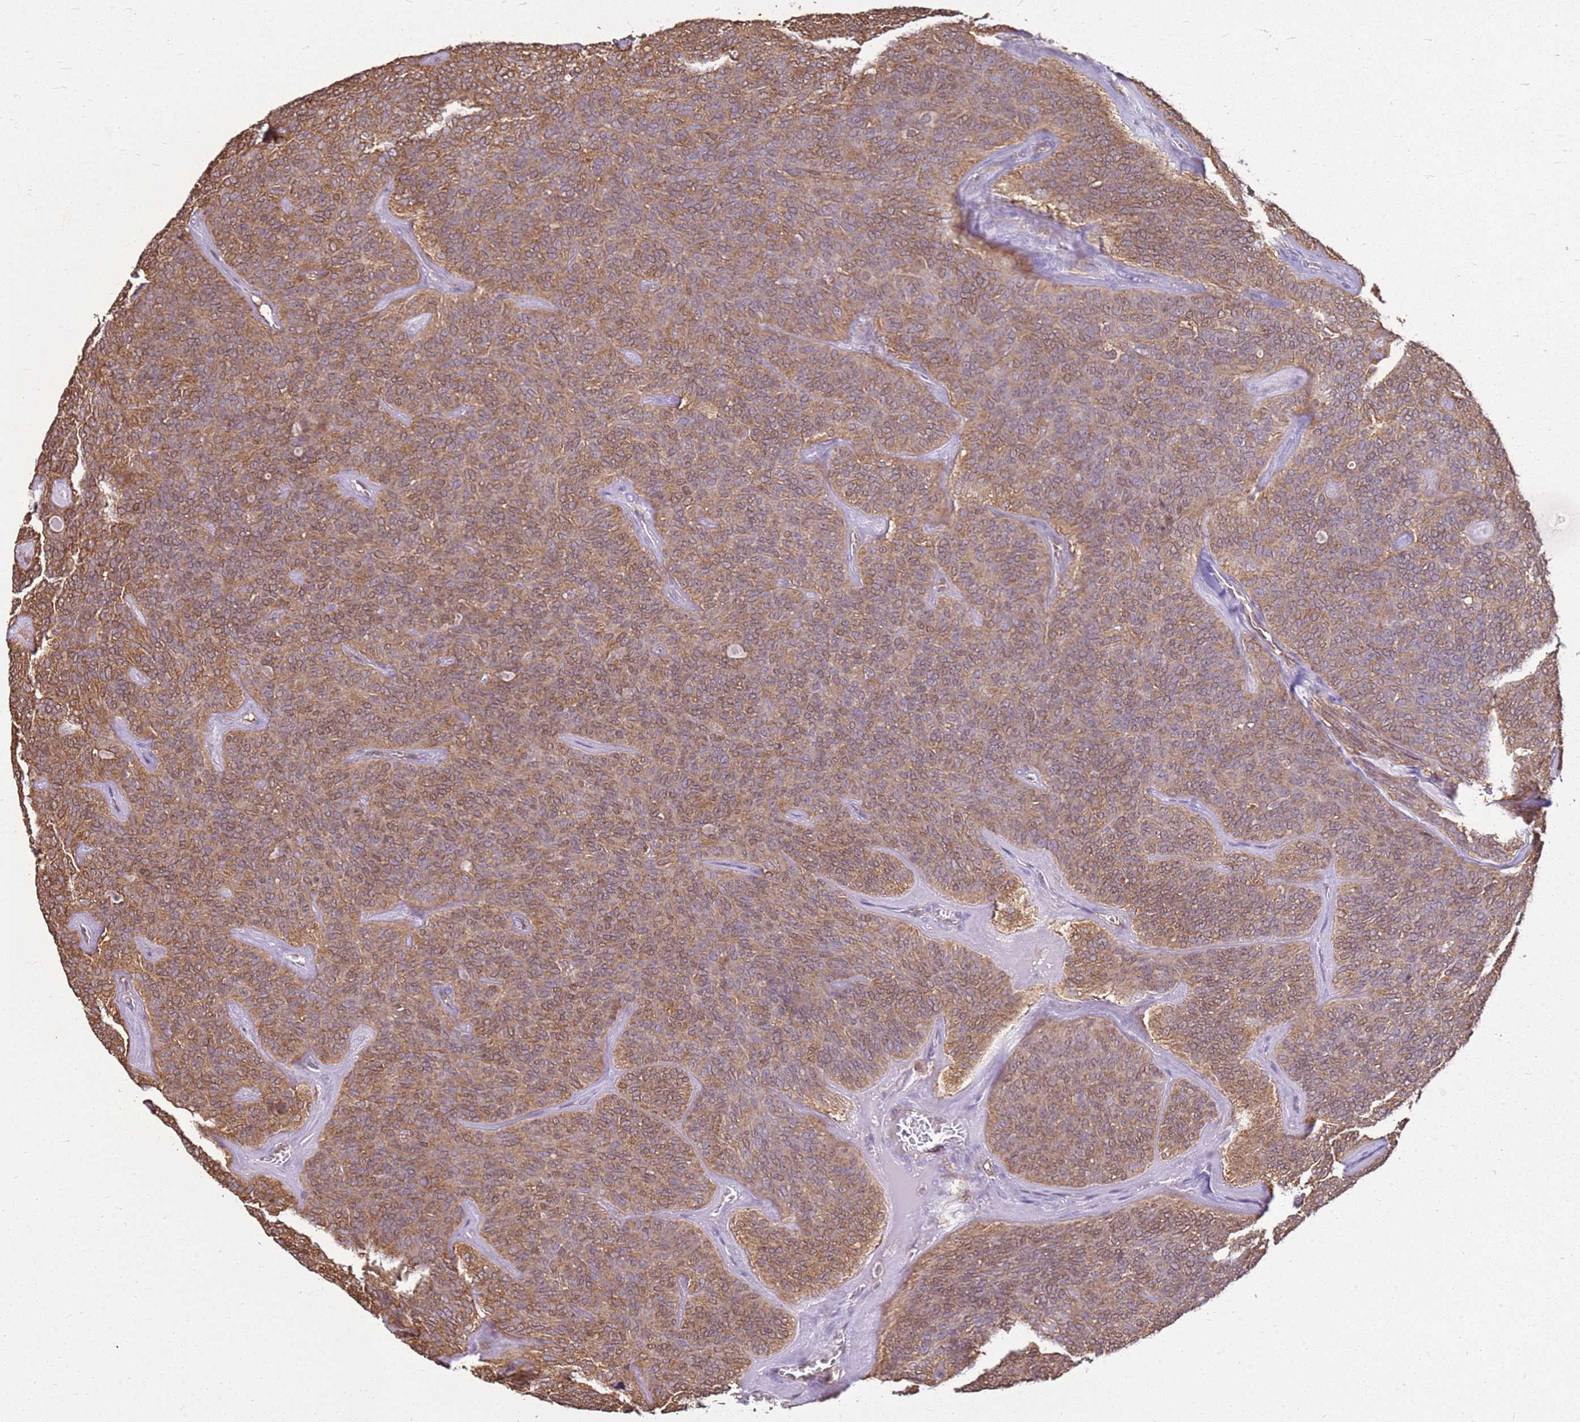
{"staining": {"intensity": "moderate", "quantity": ">75%", "location": "cytoplasmic/membranous"}, "tissue": "head and neck cancer", "cell_type": "Tumor cells", "image_type": "cancer", "snomed": [{"axis": "morphology", "description": "Adenocarcinoma, NOS"}, {"axis": "topography", "description": "Head-Neck"}], "caption": "Human head and neck adenocarcinoma stained for a protein (brown) shows moderate cytoplasmic/membranous positive expression in about >75% of tumor cells.", "gene": "YWHAE", "patient": {"sex": "male", "age": 66}}